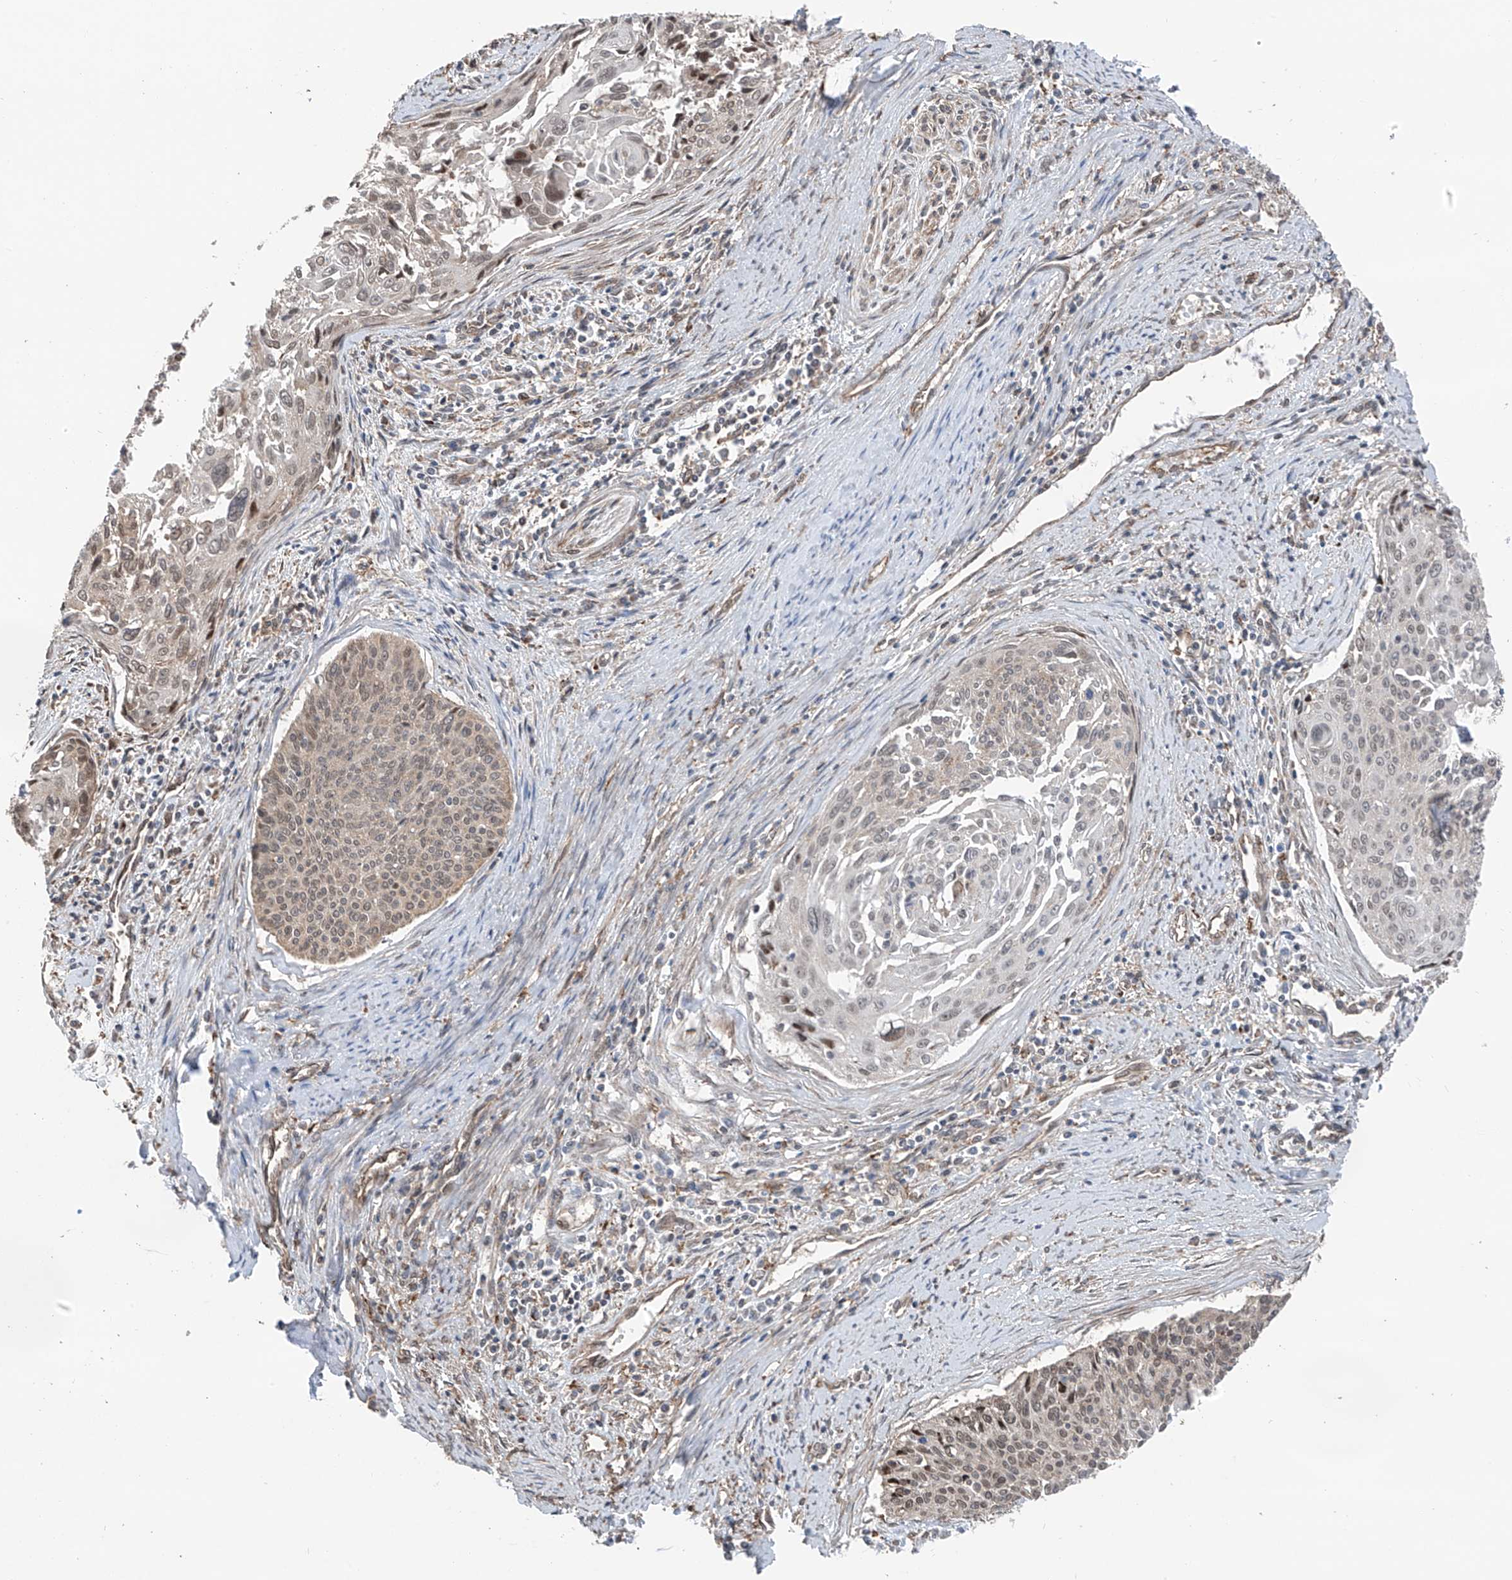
{"staining": {"intensity": "weak", "quantity": "25%-75%", "location": "cytoplasmic/membranous"}, "tissue": "cervical cancer", "cell_type": "Tumor cells", "image_type": "cancer", "snomed": [{"axis": "morphology", "description": "Squamous cell carcinoma, NOS"}, {"axis": "topography", "description": "Cervix"}], "caption": "This micrograph displays immunohistochemistry (IHC) staining of human squamous cell carcinoma (cervical), with low weak cytoplasmic/membranous expression in approximately 25%-75% of tumor cells.", "gene": "ZNF189", "patient": {"sex": "female", "age": 55}}